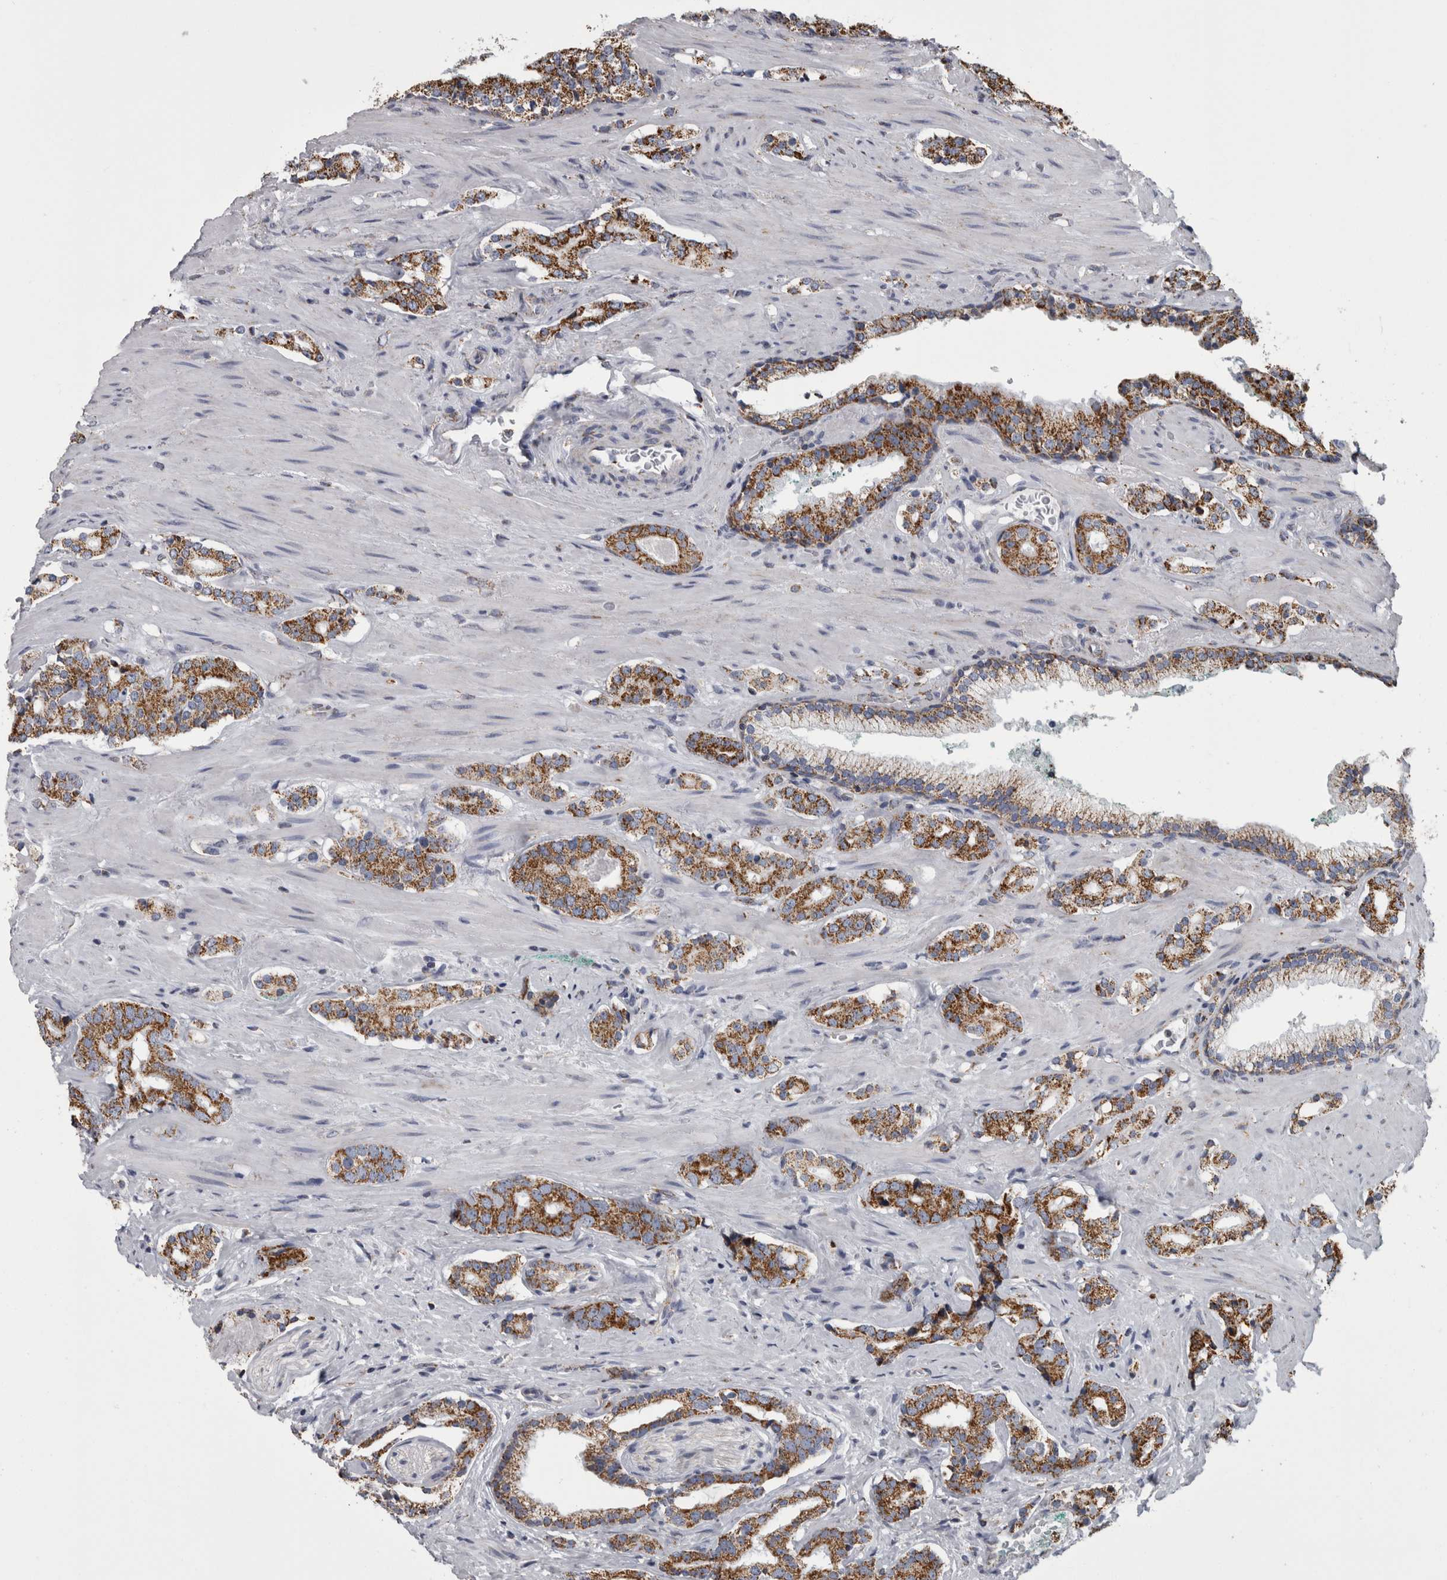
{"staining": {"intensity": "moderate", "quantity": ">75%", "location": "cytoplasmic/membranous"}, "tissue": "prostate cancer", "cell_type": "Tumor cells", "image_type": "cancer", "snomed": [{"axis": "morphology", "description": "Adenocarcinoma, High grade"}, {"axis": "topography", "description": "Prostate"}], "caption": "Immunohistochemical staining of human prostate cancer reveals moderate cytoplasmic/membranous protein staining in about >75% of tumor cells.", "gene": "MDH2", "patient": {"sex": "male", "age": 71}}